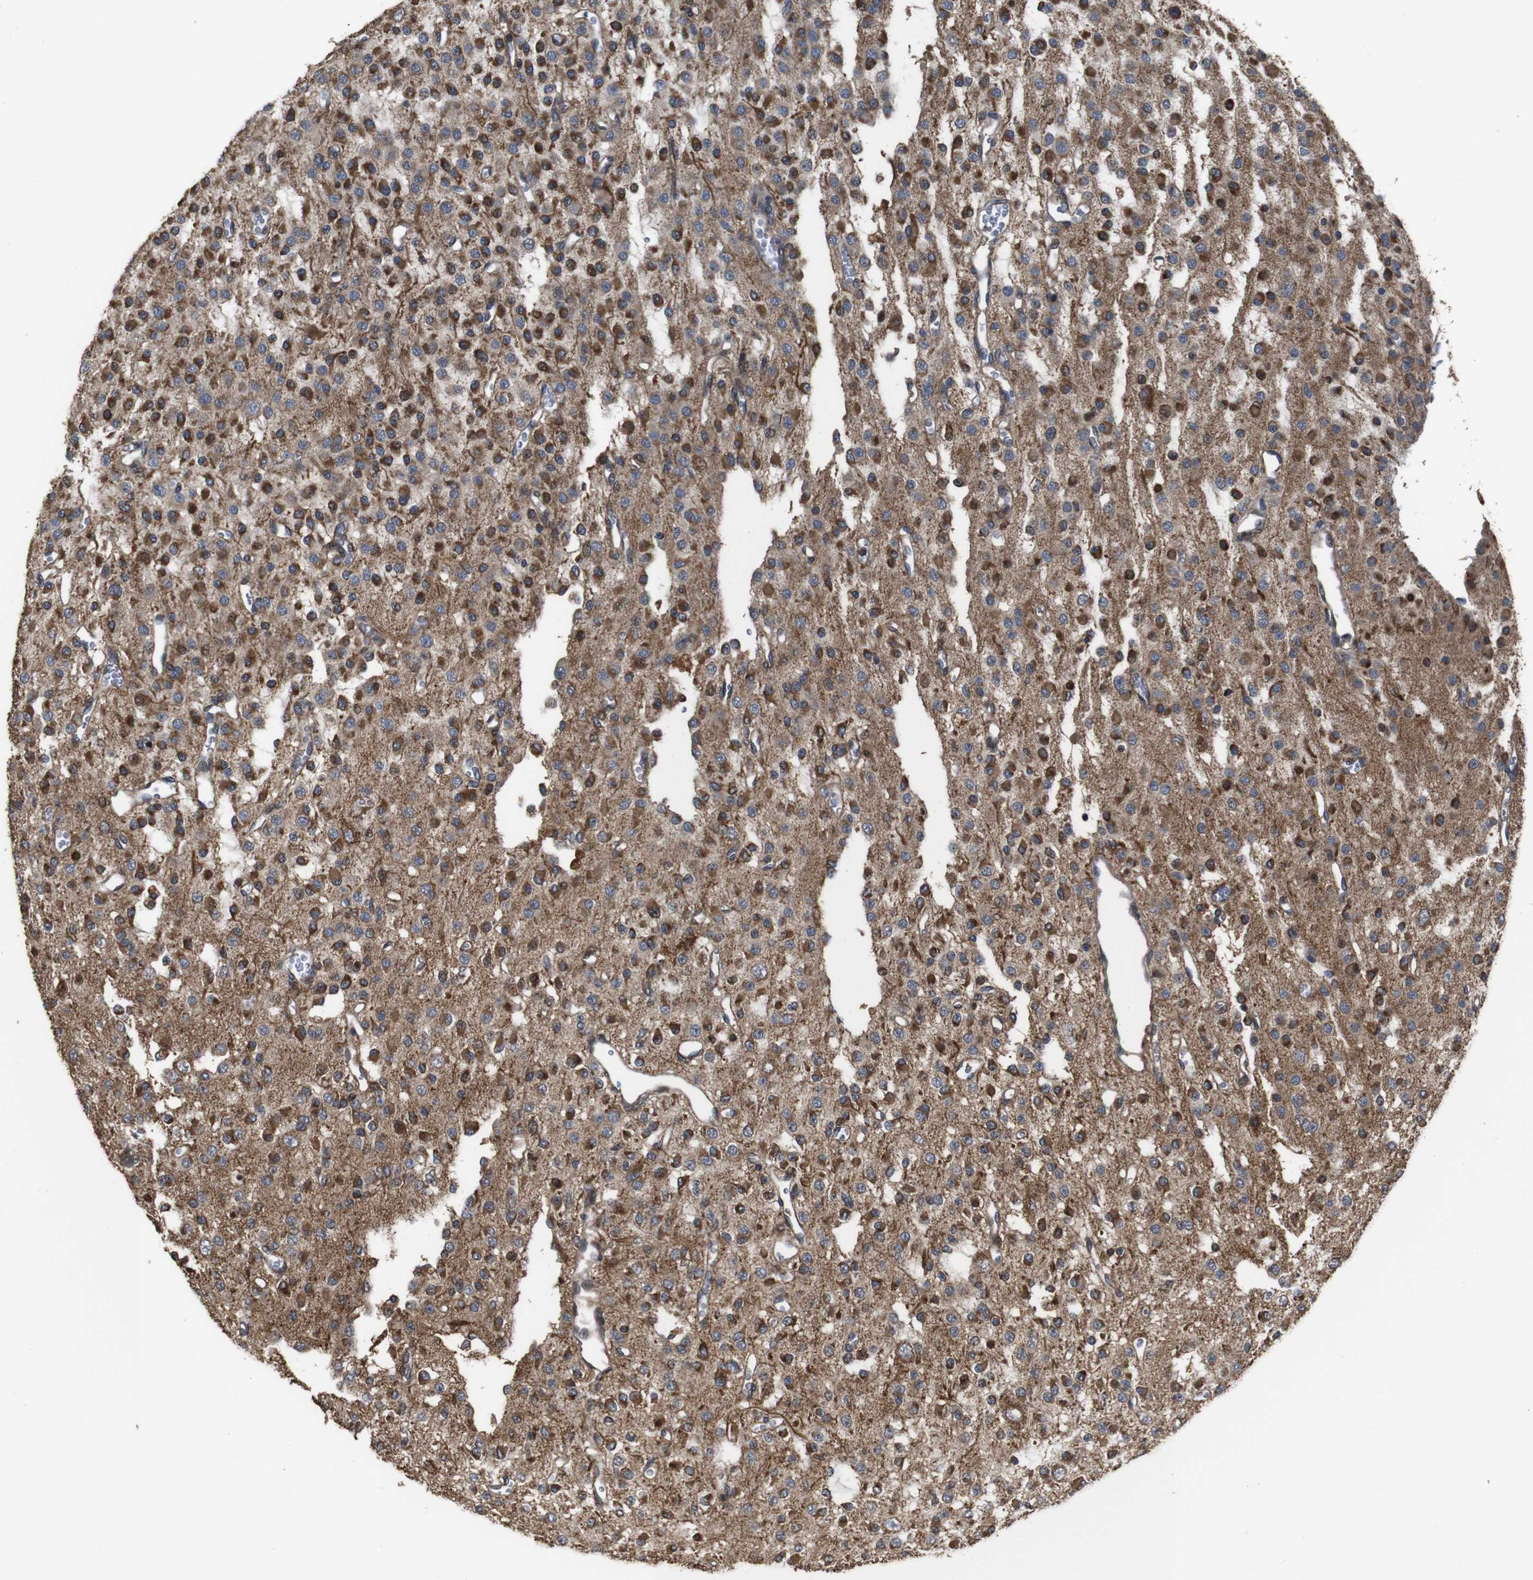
{"staining": {"intensity": "strong", "quantity": ">75%", "location": "cytoplasmic/membranous"}, "tissue": "glioma", "cell_type": "Tumor cells", "image_type": "cancer", "snomed": [{"axis": "morphology", "description": "Glioma, malignant, Low grade"}, {"axis": "topography", "description": "Brain"}], "caption": "The photomicrograph displays immunohistochemical staining of low-grade glioma (malignant). There is strong cytoplasmic/membranous expression is seen in approximately >75% of tumor cells. (Brightfield microscopy of DAB IHC at high magnification).", "gene": "SNN", "patient": {"sex": "male", "age": 38}}